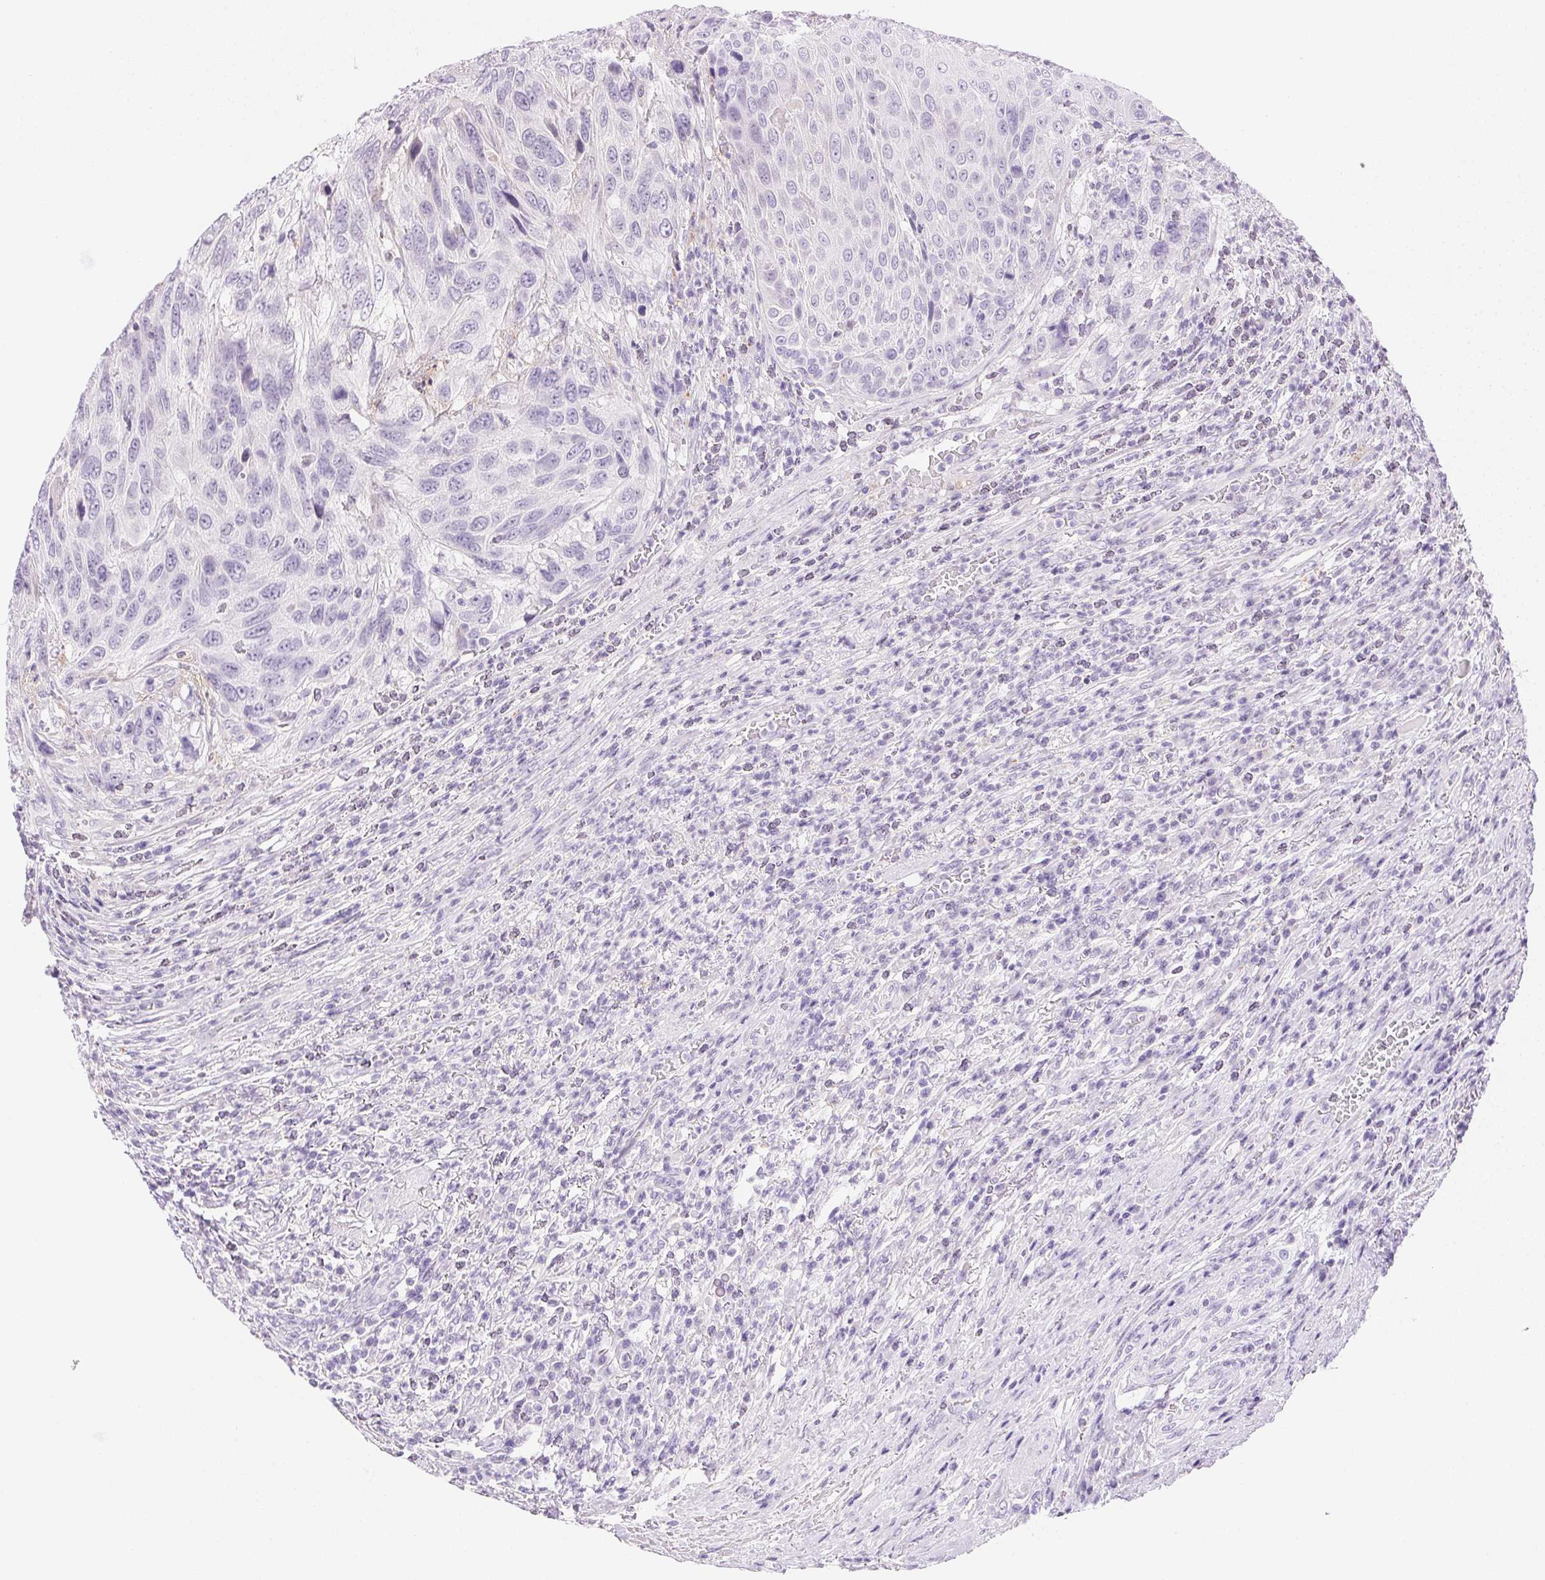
{"staining": {"intensity": "moderate", "quantity": "<25%", "location": "cytoplasmic/membranous"}, "tissue": "urothelial cancer", "cell_type": "Tumor cells", "image_type": "cancer", "snomed": [{"axis": "morphology", "description": "Urothelial carcinoma, High grade"}, {"axis": "topography", "description": "Urinary bladder"}], "caption": "High-grade urothelial carcinoma tissue shows moderate cytoplasmic/membranous positivity in approximately <25% of tumor cells", "gene": "TEKT1", "patient": {"sex": "female", "age": 70}}